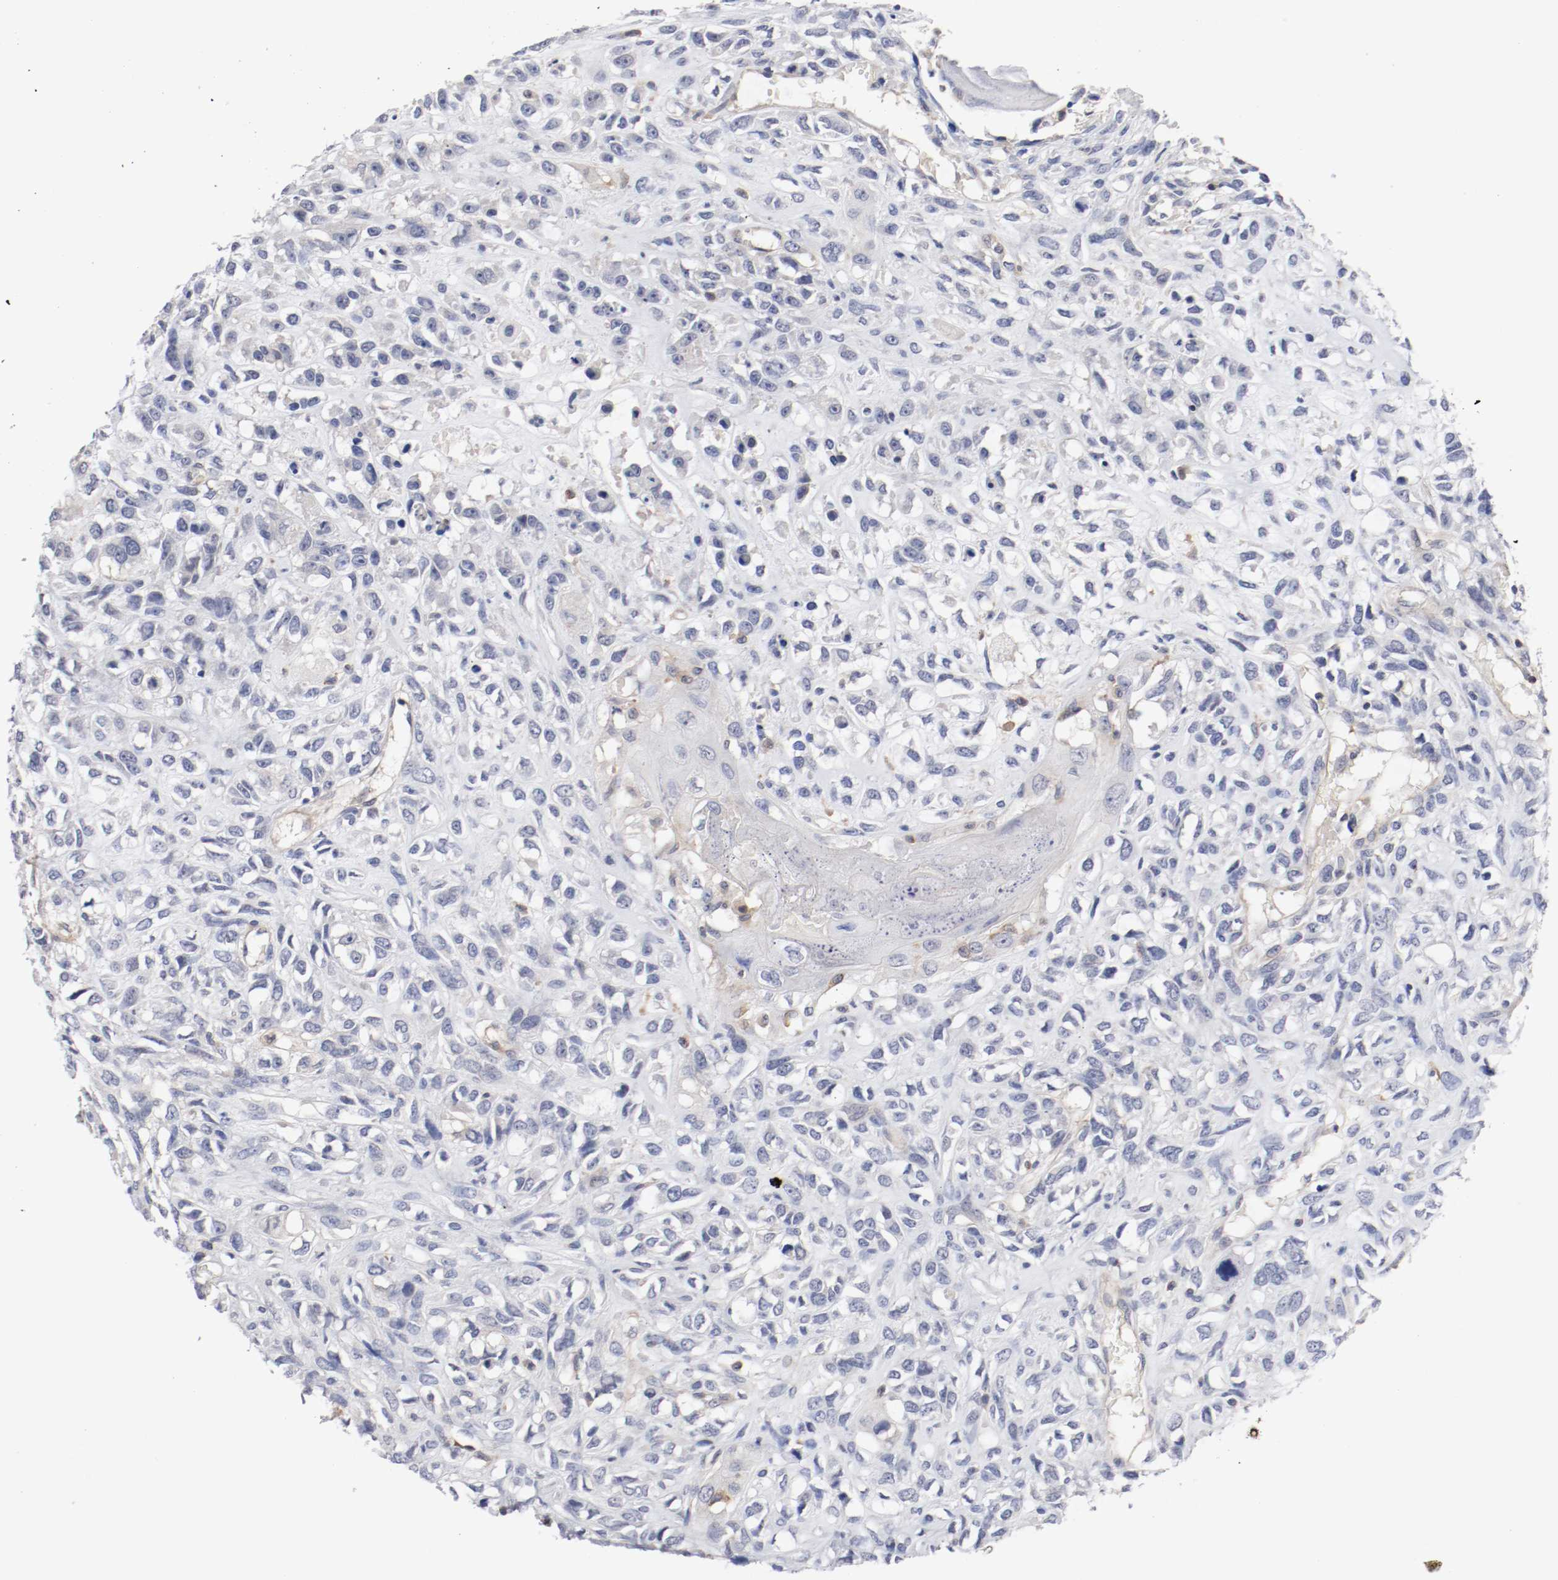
{"staining": {"intensity": "negative", "quantity": "none", "location": "none"}, "tissue": "head and neck cancer", "cell_type": "Tumor cells", "image_type": "cancer", "snomed": [{"axis": "morphology", "description": "Necrosis, NOS"}, {"axis": "morphology", "description": "Neoplasm, malignant, NOS"}, {"axis": "topography", "description": "Salivary gland"}, {"axis": "topography", "description": "Head-Neck"}], "caption": "Image shows no protein staining in tumor cells of head and neck cancer (malignant neoplasm) tissue.", "gene": "CBL", "patient": {"sex": "male", "age": 43}}